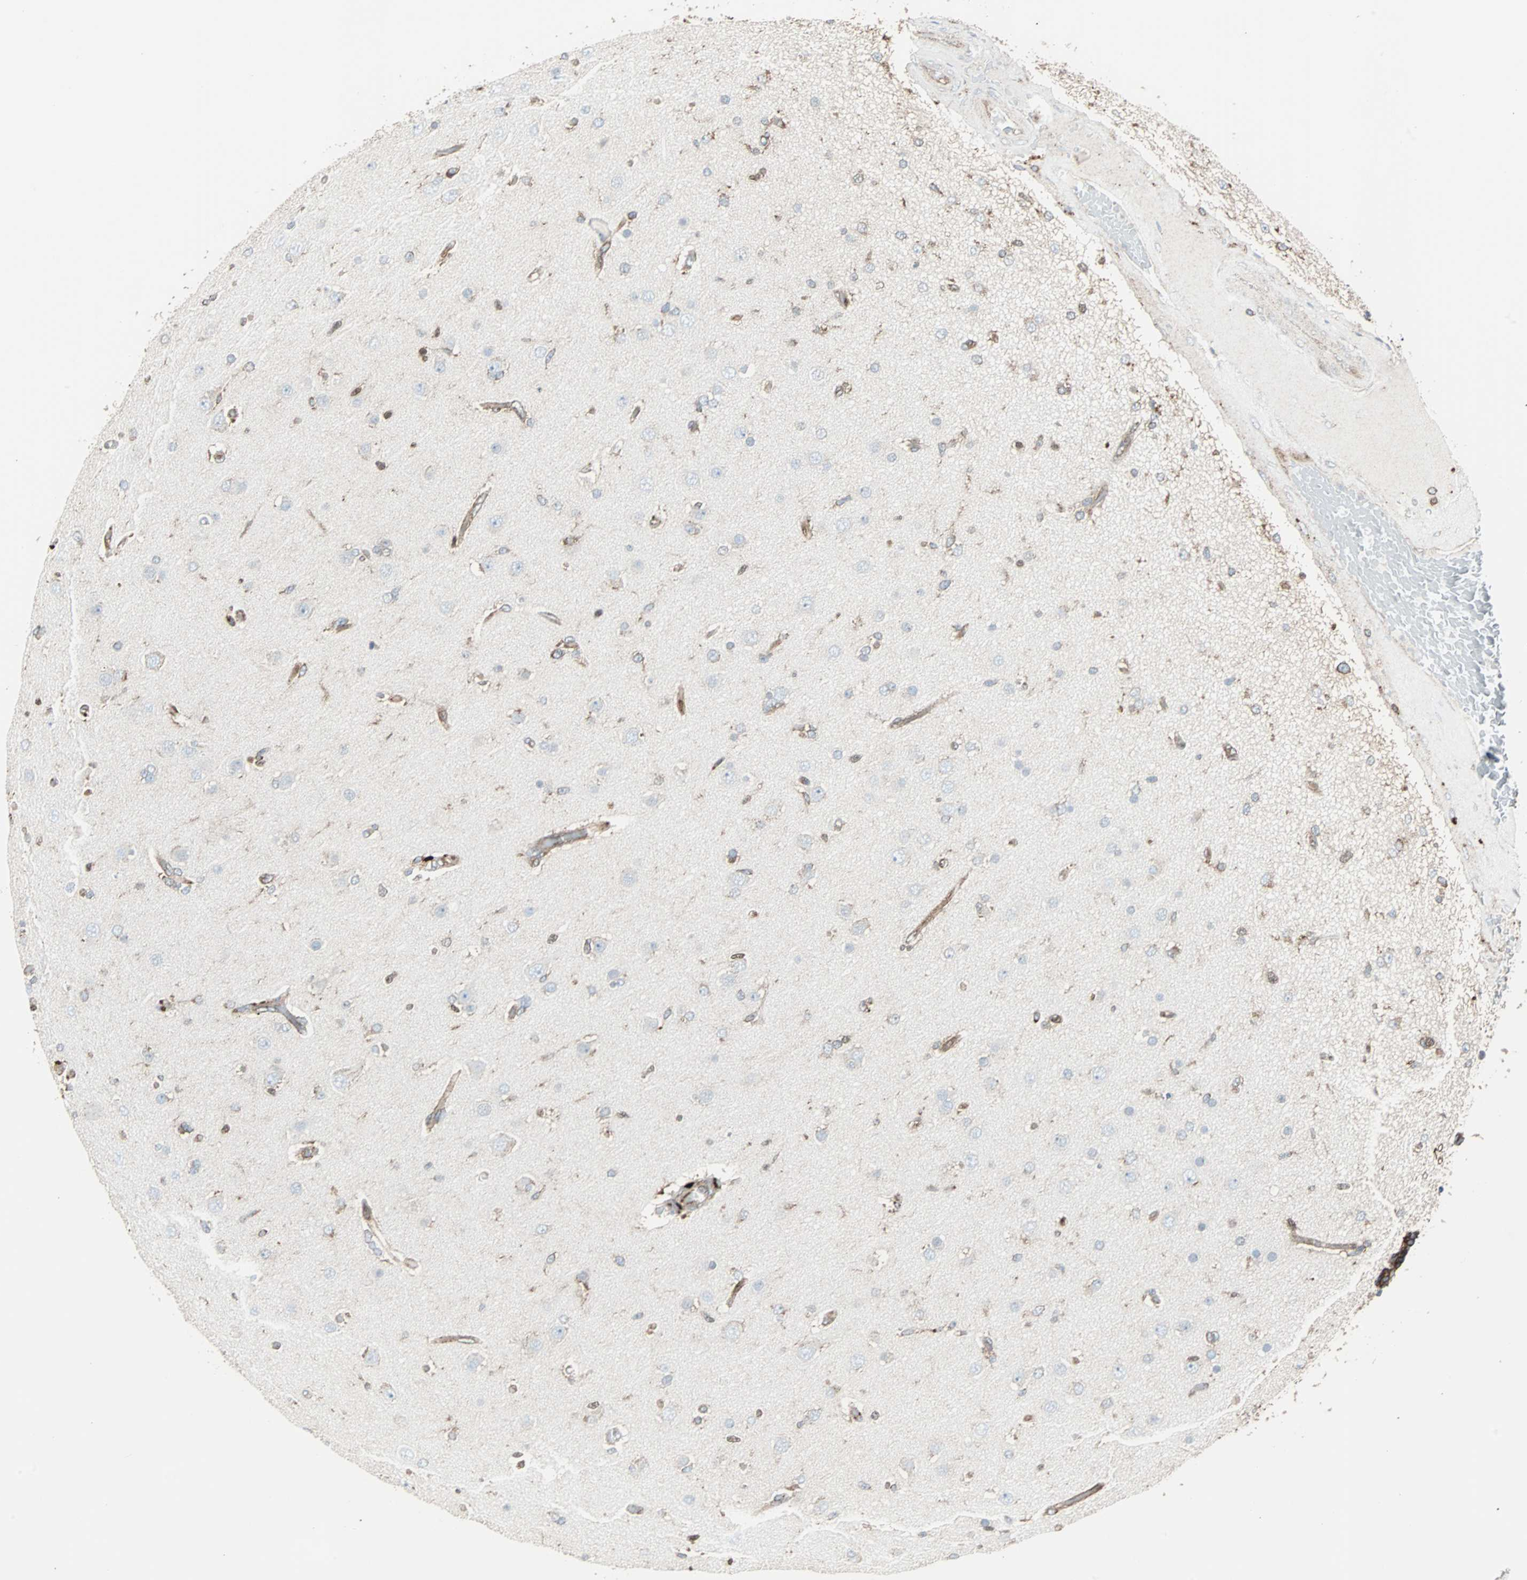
{"staining": {"intensity": "weak", "quantity": "25%-75%", "location": "cytoplasmic/membranous"}, "tissue": "glioma", "cell_type": "Tumor cells", "image_type": "cancer", "snomed": [{"axis": "morphology", "description": "Glioma, malignant, High grade"}, {"axis": "topography", "description": "Brain"}], "caption": "Weak cytoplasmic/membranous expression for a protein is present in approximately 25%-75% of tumor cells of glioma using IHC.", "gene": "RELA", "patient": {"sex": "male", "age": 33}}